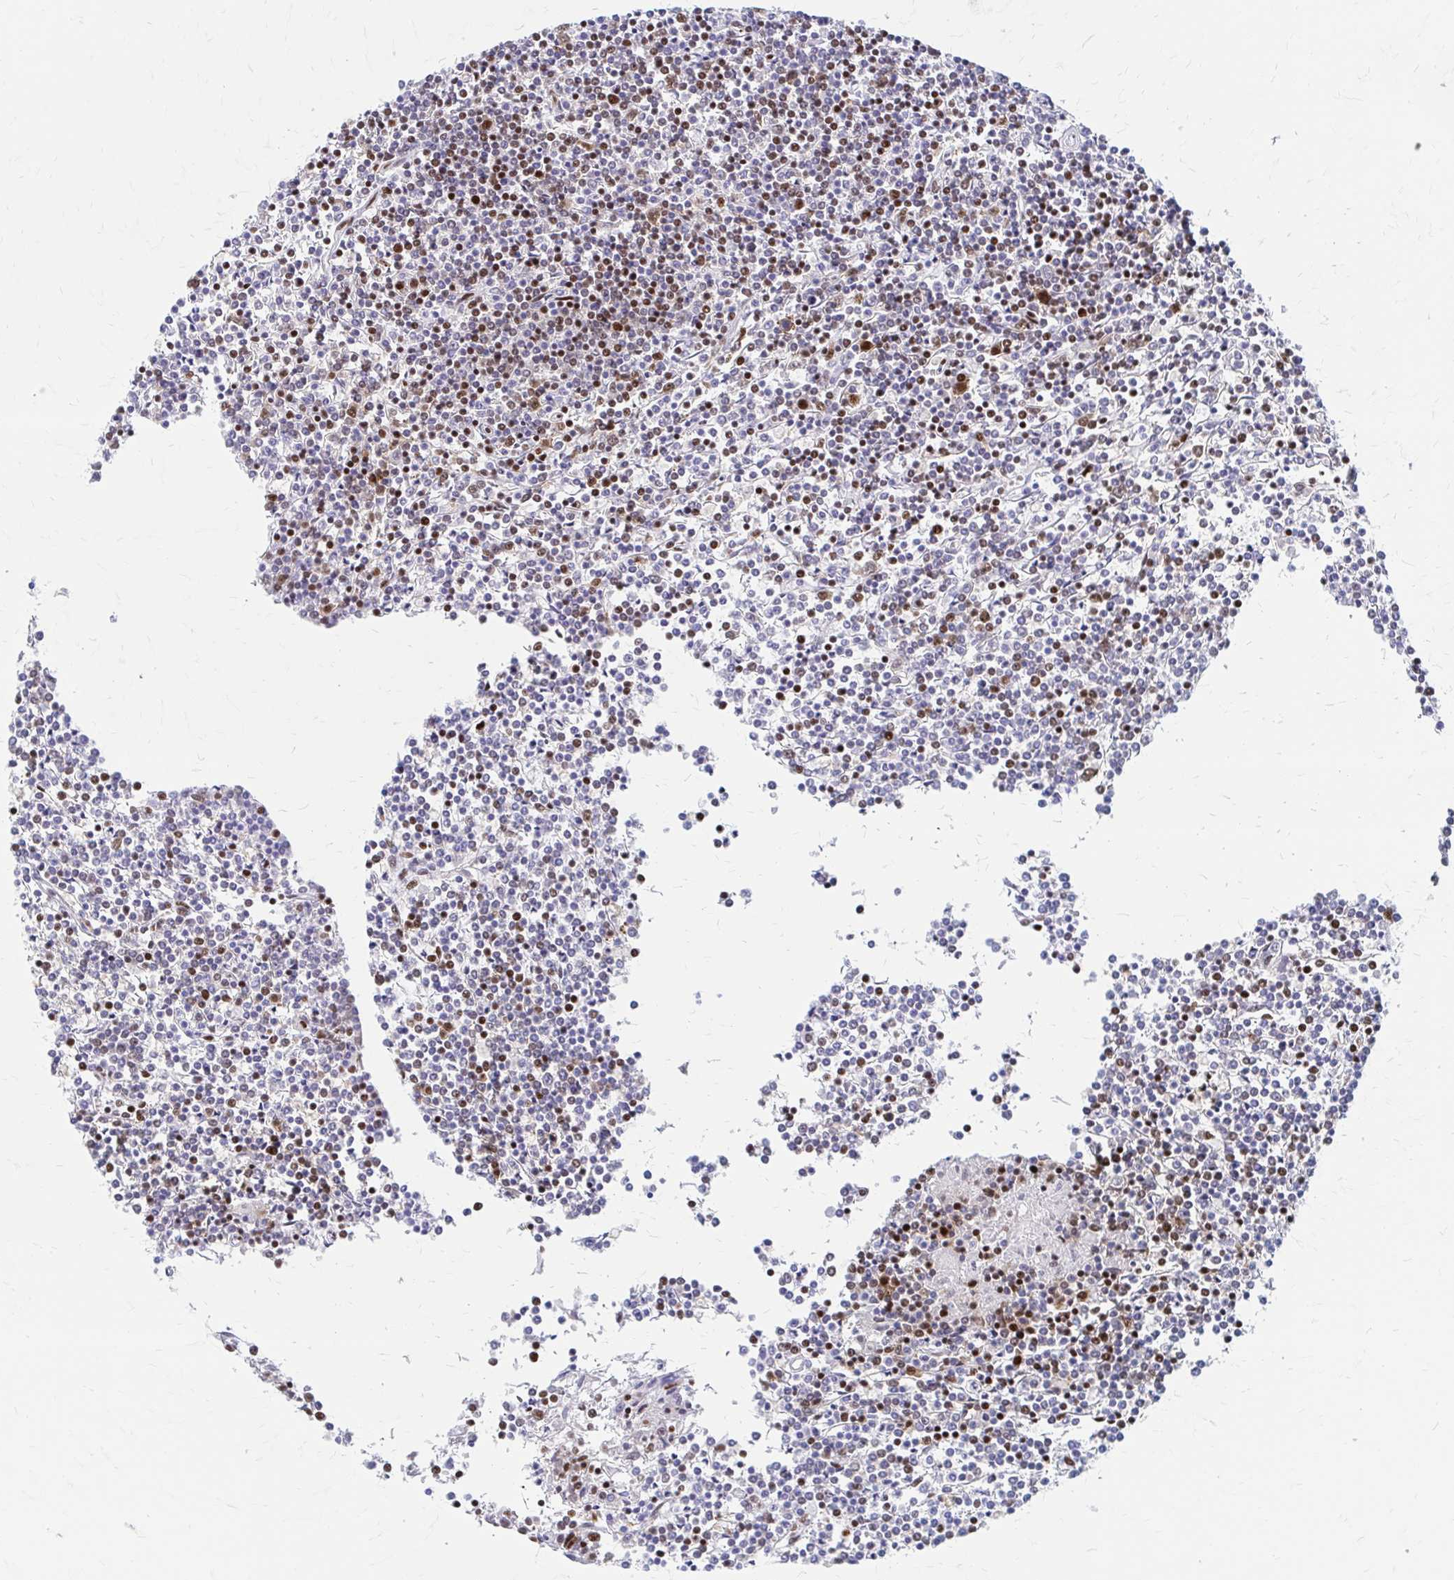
{"staining": {"intensity": "moderate", "quantity": "<25%", "location": "nuclear"}, "tissue": "lymphoma", "cell_type": "Tumor cells", "image_type": "cancer", "snomed": [{"axis": "morphology", "description": "Malignant lymphoma, non-Hodgkin's type, Low grade"}, {"axis": "topography", "description": "Spleen"}], "caption": "Immunohistochemistry (IHC) histopathology image of lymphoma stained for a protein (brown), which displays low levels of moderate nuclear staining in about <25% of tumor cells.", "gene": "CNKSR3", "patient": {"sex": "female", "age": 19}}